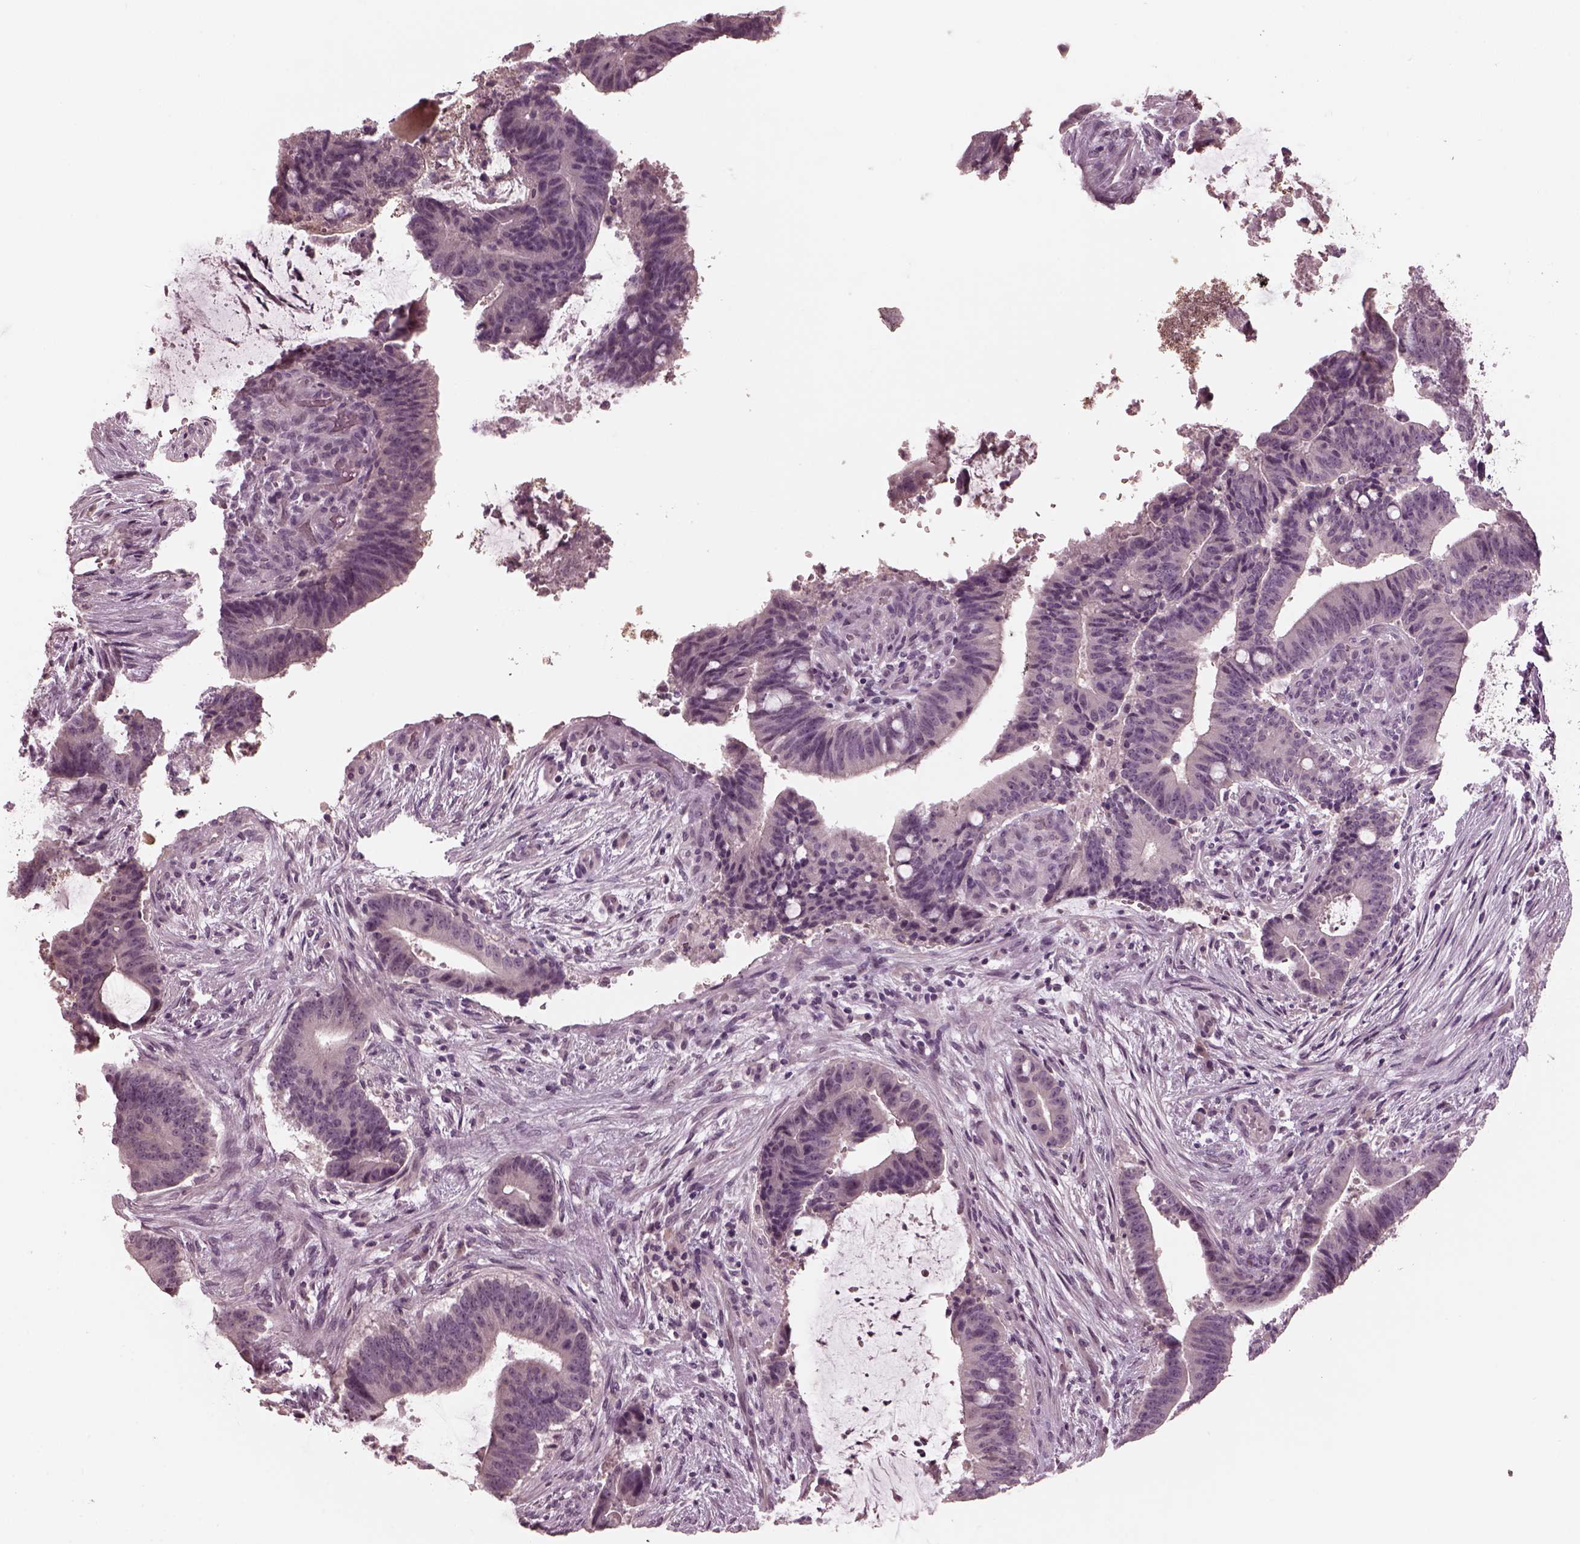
{"staining": {"intensity": "negative", "quantity": "none", "location": "none"}, "tissue": "colorectal cancer", "cell_type": "Tumor cells", "image_type": "cancer", "snomed": [{"axis": "morphology", "description": "Adenocarcinoma, NOS"}, {"axis": "topography", "description": "Colon"}], "caption": "This micrograph is of colorectal cancer (adenocarcinoma) stained with immunohistochemistry (IHC) to label a protein in brown with the nuclei are counter-stained blue. There is no expression in tumor cells.", "gene": "RCVRN", "patient": {"sex": "female", "age": 43}}